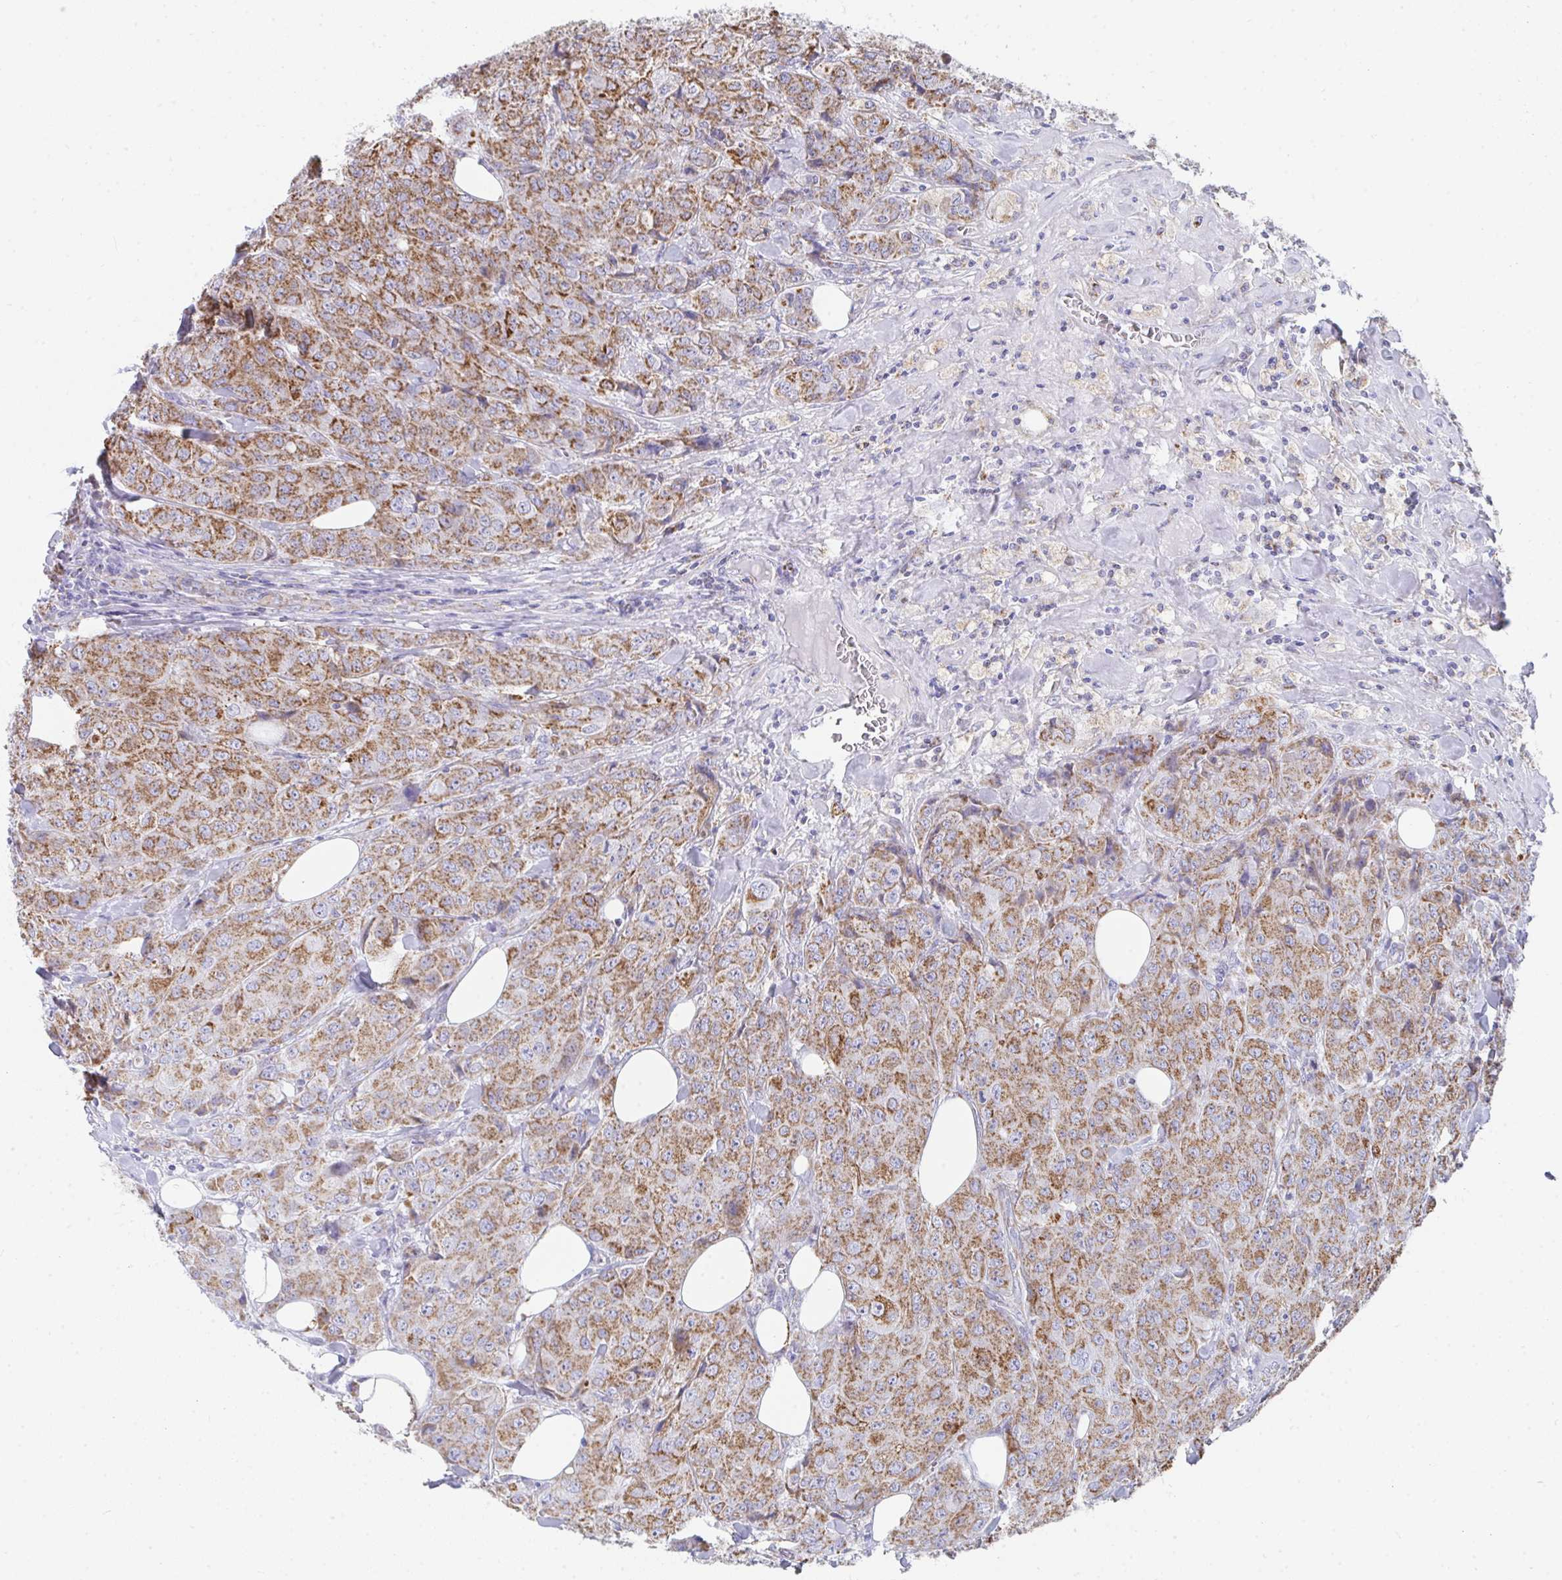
{"staining": {"intensity": "moderate", "quantity": ">75%", "location": "cytoplasmic/membranous"}, "tissue": "breast cancer", "cell_type": "Tumor cells", "image_type": "cancer", "snomed": [{"axis": "morphology", "description": "Duct carcinoma"}, {"axis": "topography", "description": "Breast"}], "caption": "IHC image of breast cancer stained for a protein (brown), which exhibits medium levels of moderate cytoplasmic/membranous positivity in about >75% of tumor cells.", "gene": "AIFM1", "patient": {"sex": "female", "age": 43}}